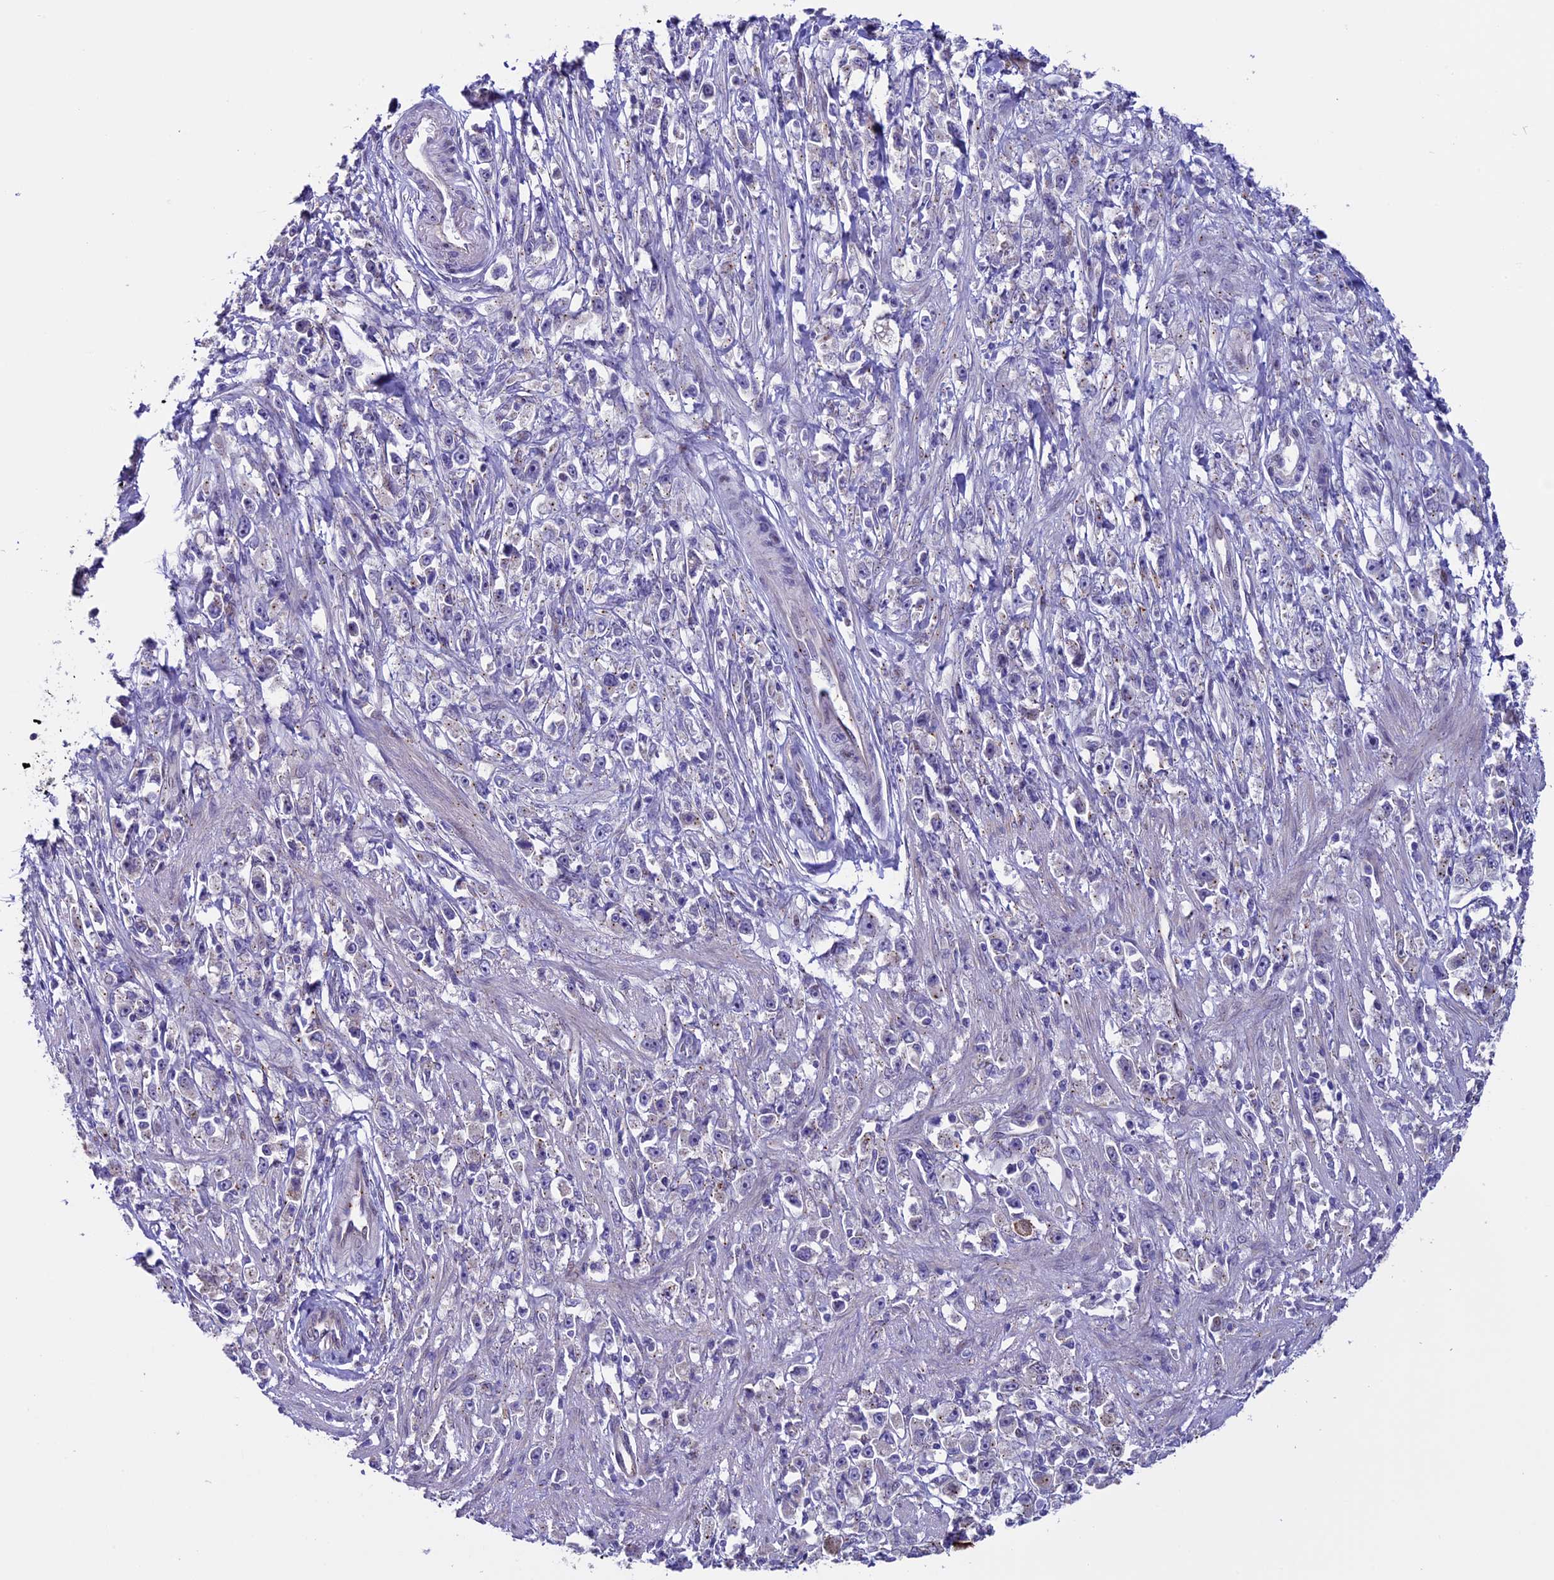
{"staining": {"intensity": "negative", "quantity": "none", "location": "none"}, "tissue": "stomach cancer", "cell_type": "Tumor cells", "image_type": "cancer", "snomed": [{"axis": "morphology", "description": "Adenocarcinoma, NOS"}, {"axis": "topography", "description": "Stomach"}], "caption": "Immunohistochemical staining of stomach adenocarcinoma reveals no significant expression in tumor cells.", "gene": "TMEM171", "patient": {"sex": "female", "age": 59}}